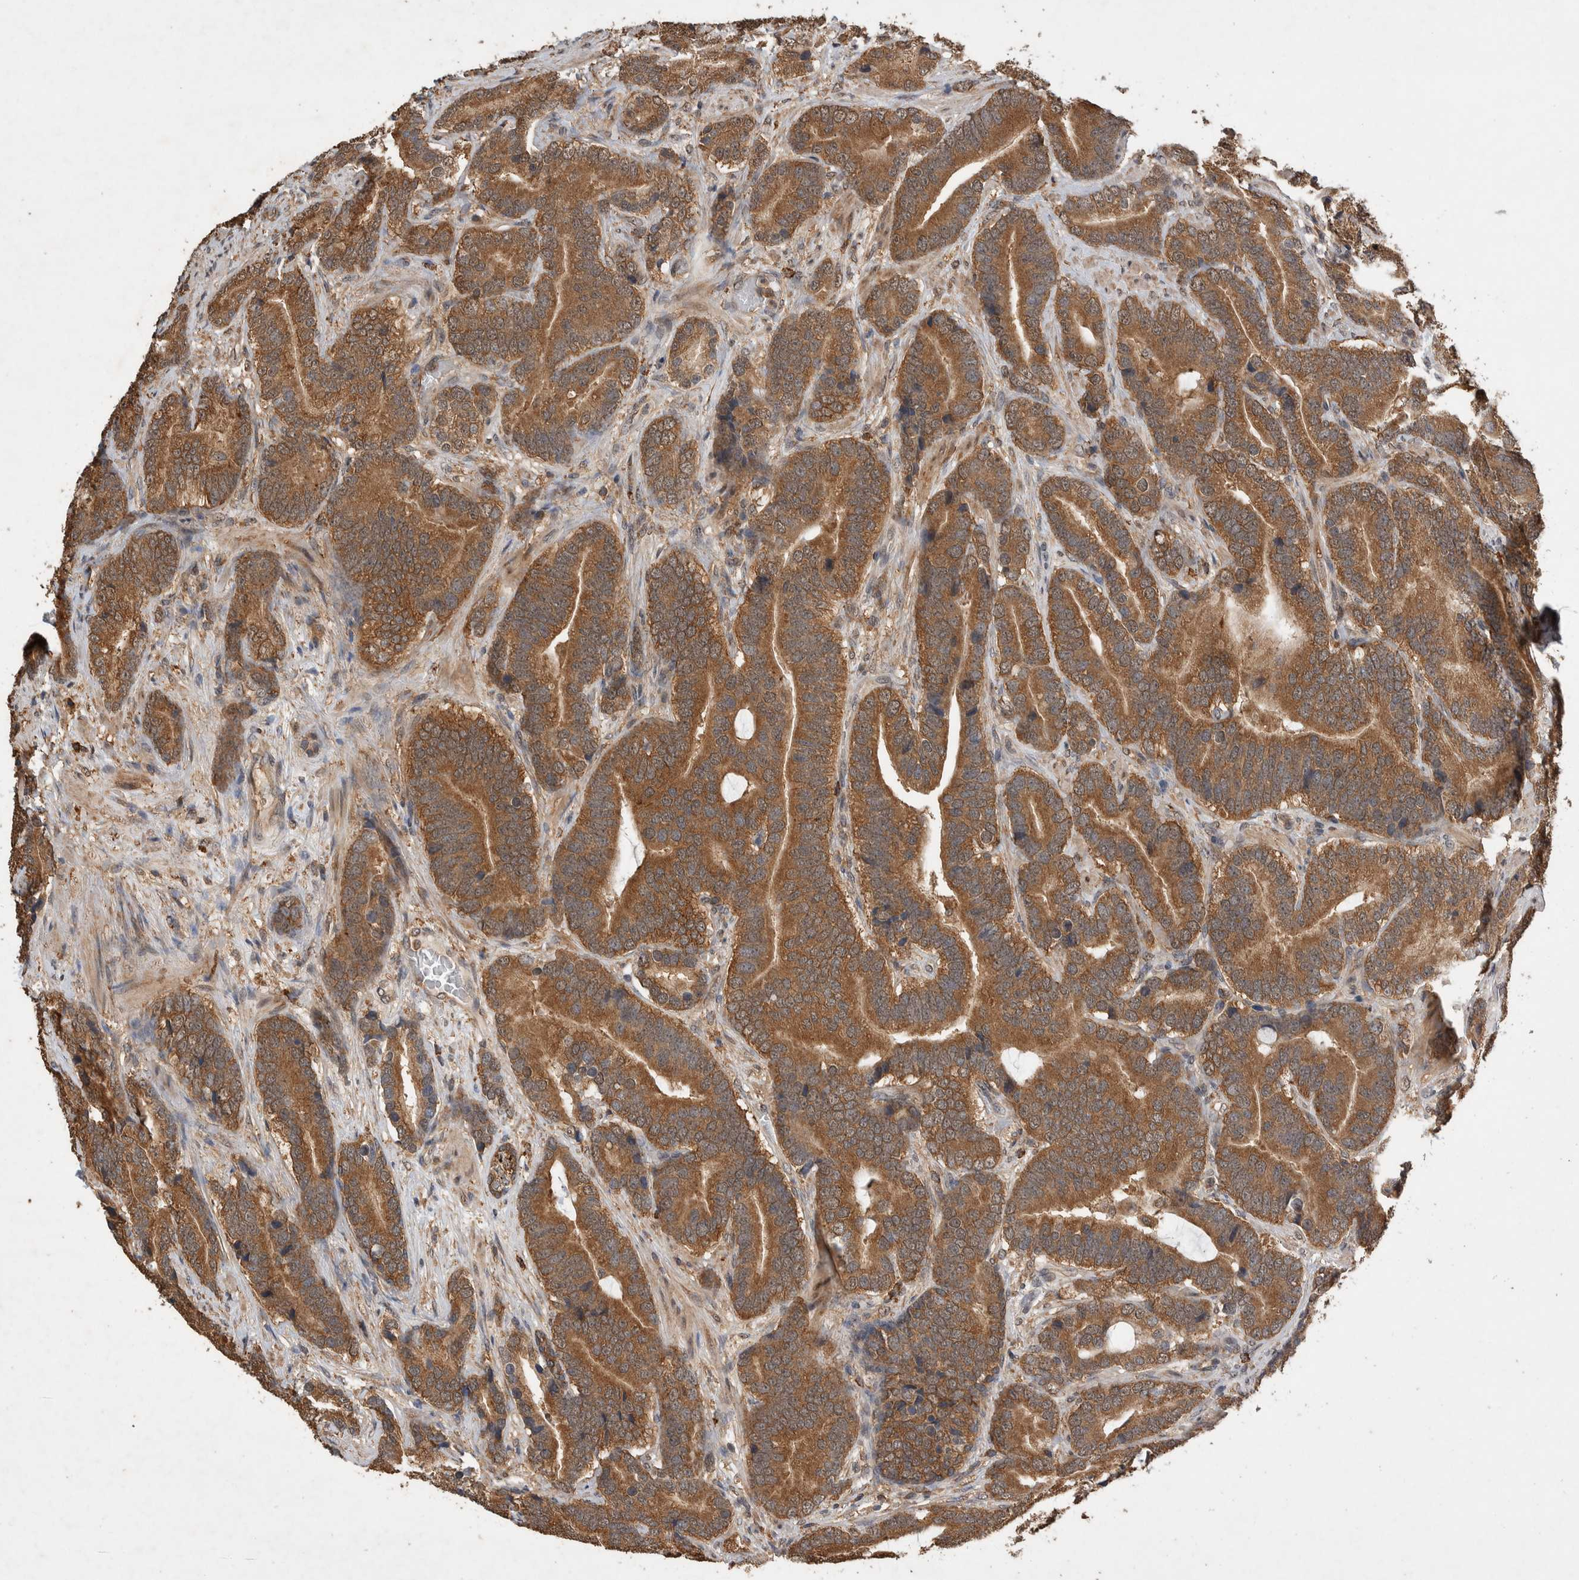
{"staining": {"intensity": "moderate", "quantity": ">75%", "location": "cytoplasmic/membranous"}, "tissue": "prostate cancer", "cell_type": "Tumor cells", "image_type": "cancer", "snomed": [{"axis": "morphology", "description": "Adenocarcinoma, High grade"}, {"axis": "topography", "description": "Prostate"}], "caption": "Prostate high-grade adenocarcinoma was stained to show a protein in brown. There is medium levels of moderate cytoplasmic/membranous positivity in approximately >75% of tumor cells. (brown staining indicates protein expression, while blue staining denotes nuclei).", "gene": "DVL2", "patient": {"sex": "male", "age": 55}}